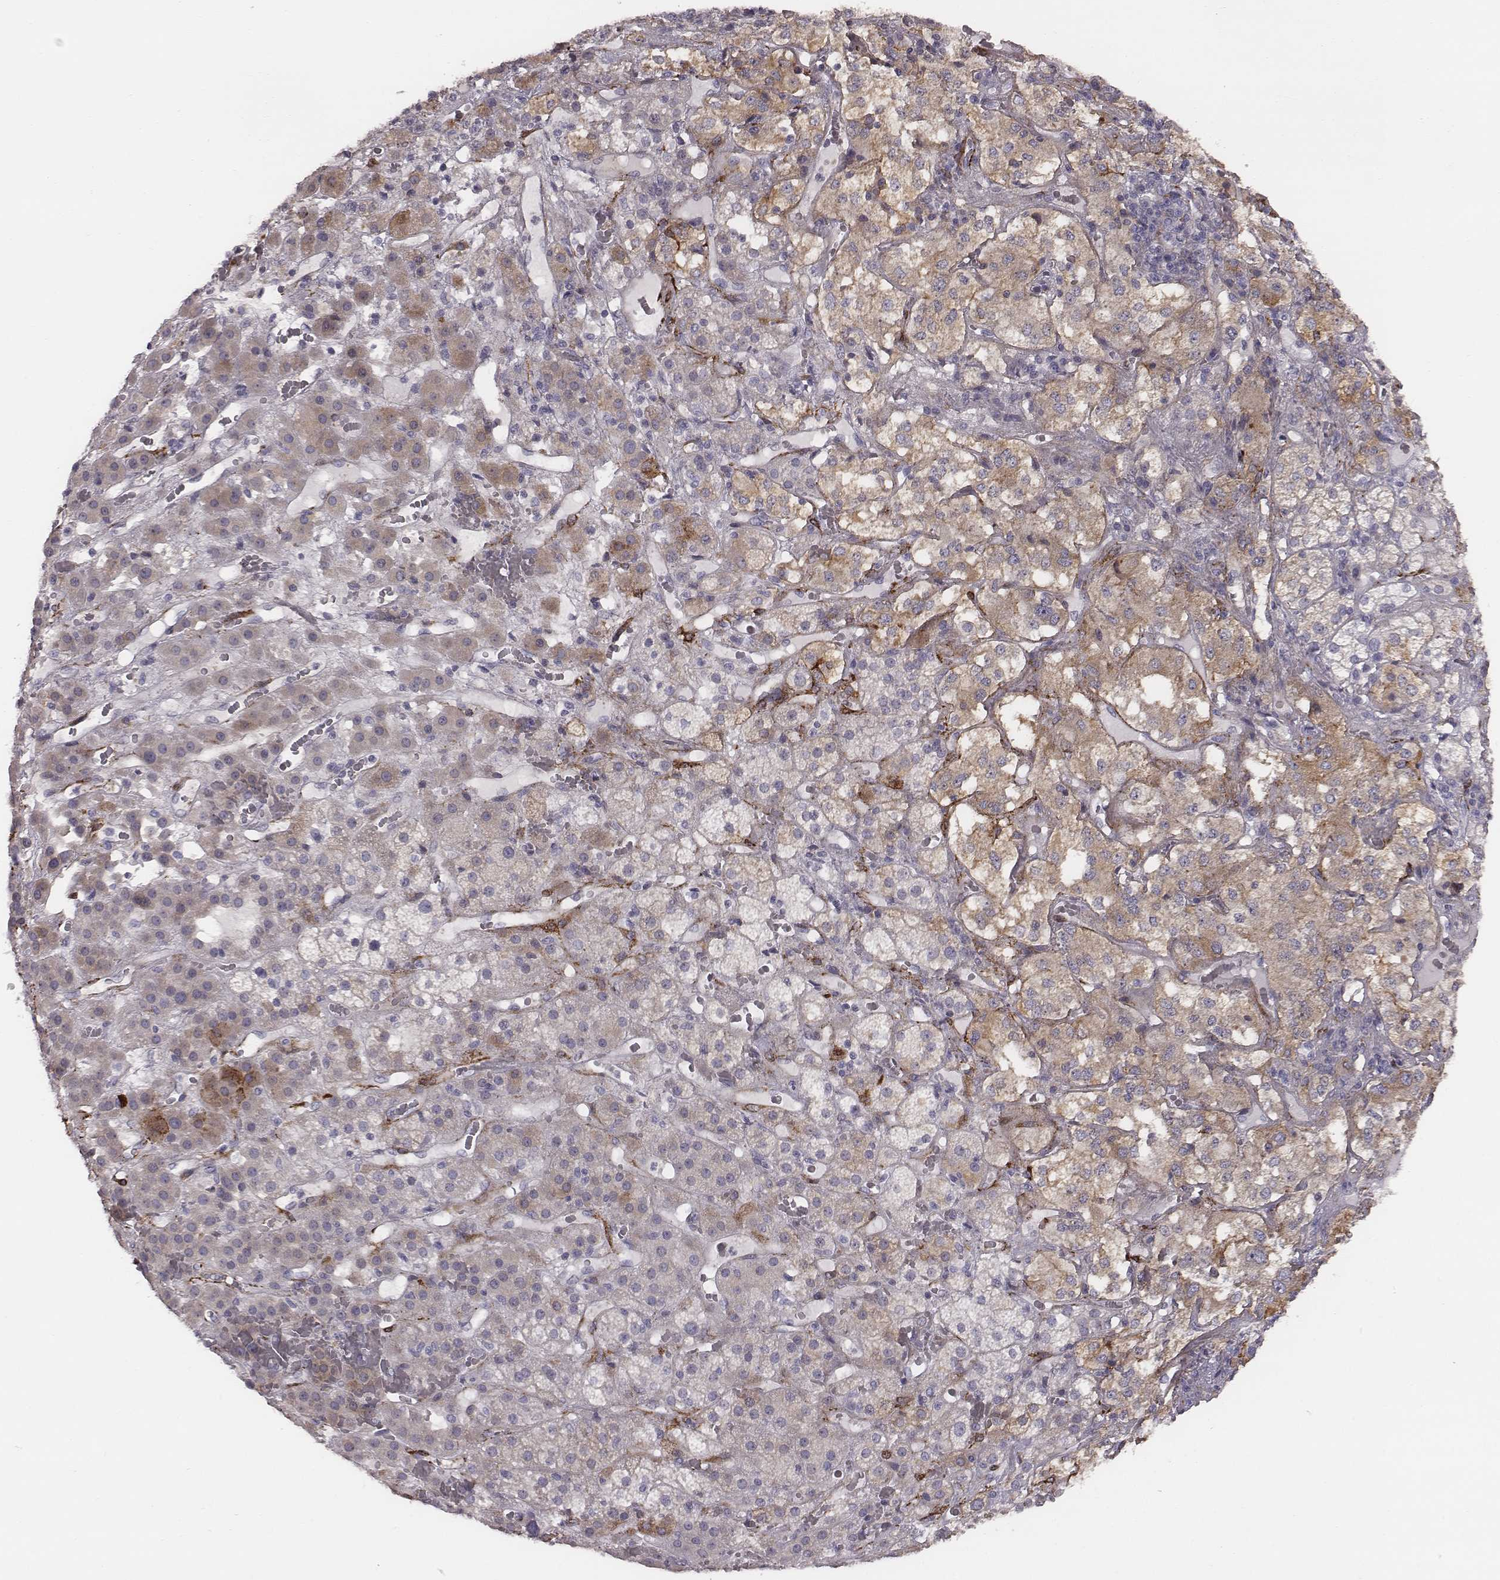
{"staining": {"intensity": "moderate", "quantity": "25%-75%", "location": "cytoplasmic/membranous"}, "tissue": "adrenal gland", "cell_type": "Glandular cells", "image_type": "normal", "snomed": [{"axis": "morphology", "description": "Normal tissue, NOS"}, {"axis": "topography", "description": "Adrenal gland"}], "caption": "Glandular cells display medium levels of moderate cytoplasmic/membranous positivity in approximately 25%-75% of cells in unremarkable human adrenal gland. (DAB (3,3'-diaminobenzidine) IHC with brightfield microscopy, high magnification).", "gene": "PRKCZ", "patient": {"sex": "male", "age": 57}}